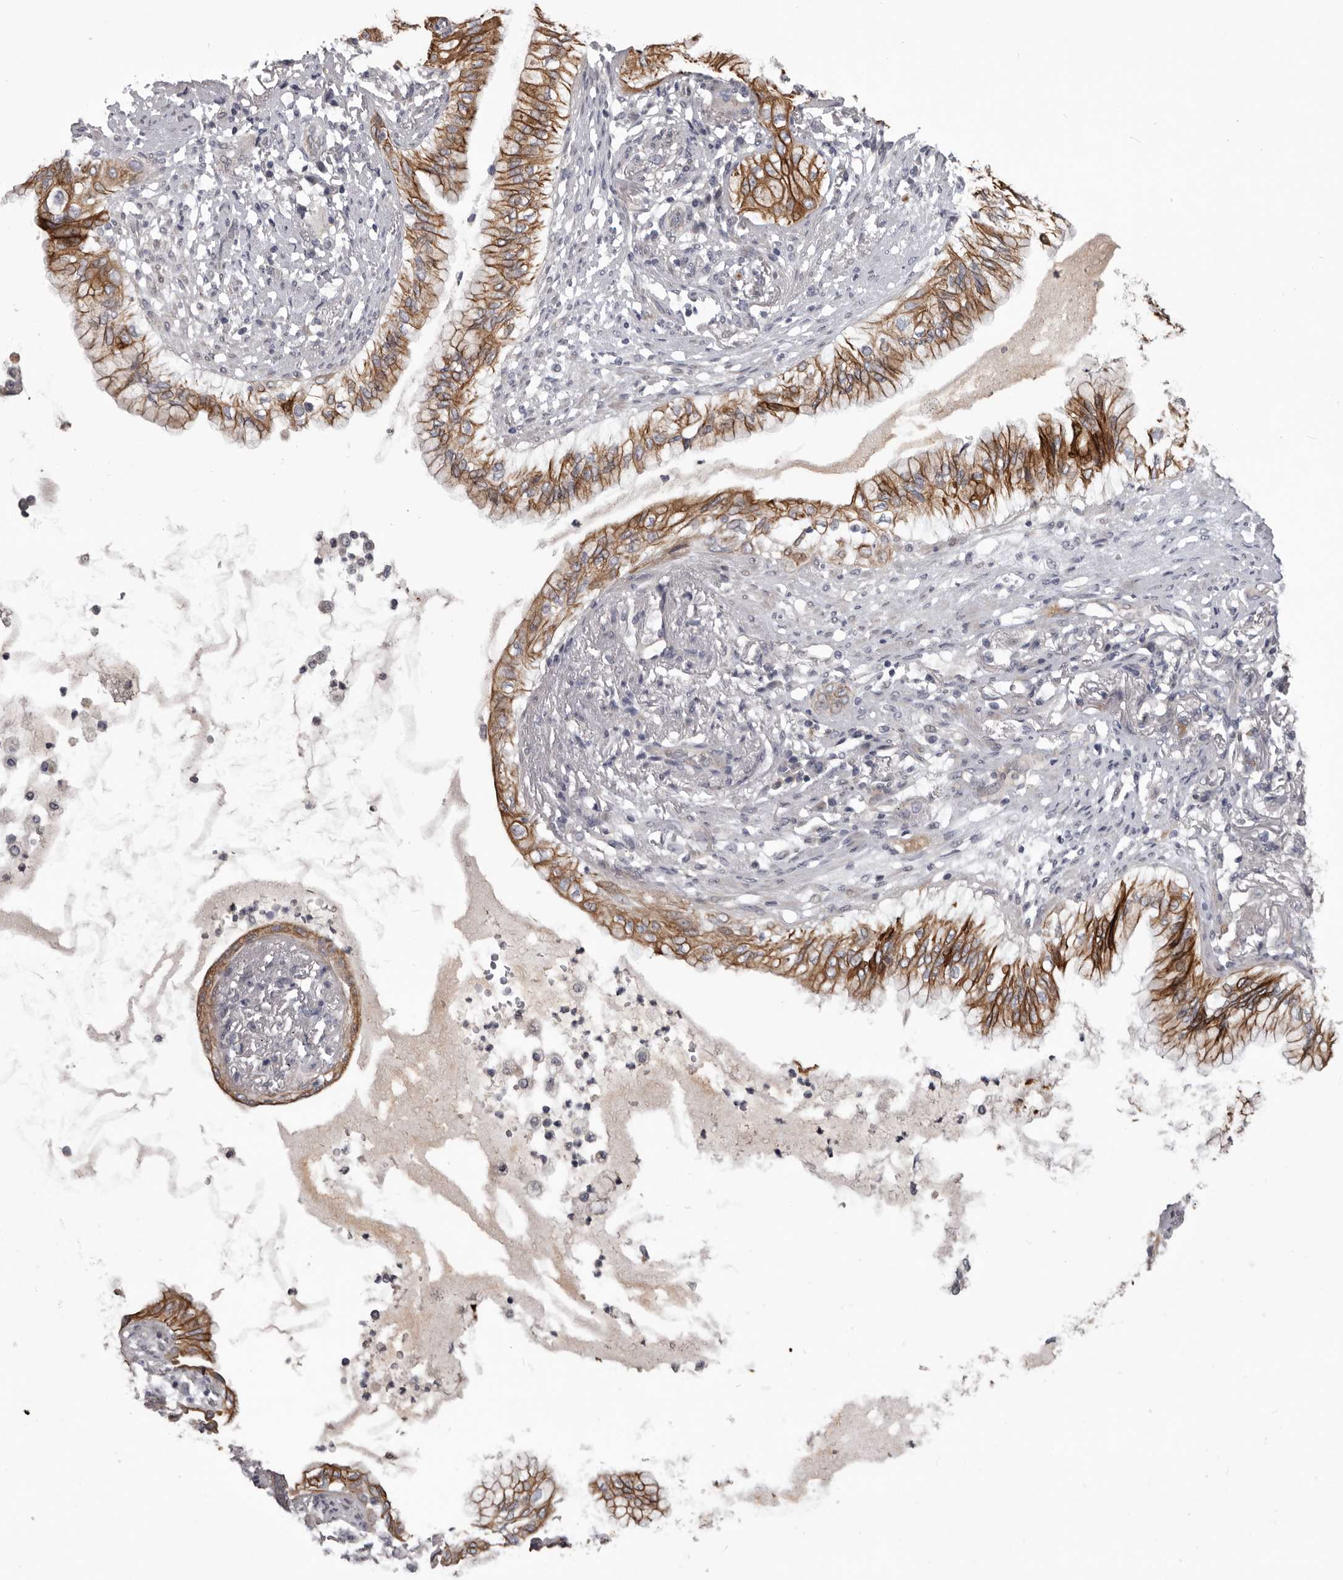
{"staining": {"intensity": "moderate", "quantity": ">75%", "location": "cytoplasmic/membranous"}, "tissue": "lung cancer", "cell_type": "Tumor cells", "image_type": "cancer", "snomed": [{"axis": "morphology", "description": "Adenocarcinoma, NOS"}, {"axis": "topography", "description": "Lung"}], "caption": "Moderate cytoplasmic/membranous protein positivity is identified in approximately >75% of tumor cells in lung adenocarcinoma.", "gene": "LPAR6", "patient": {"sex": "female", "age": 70}}